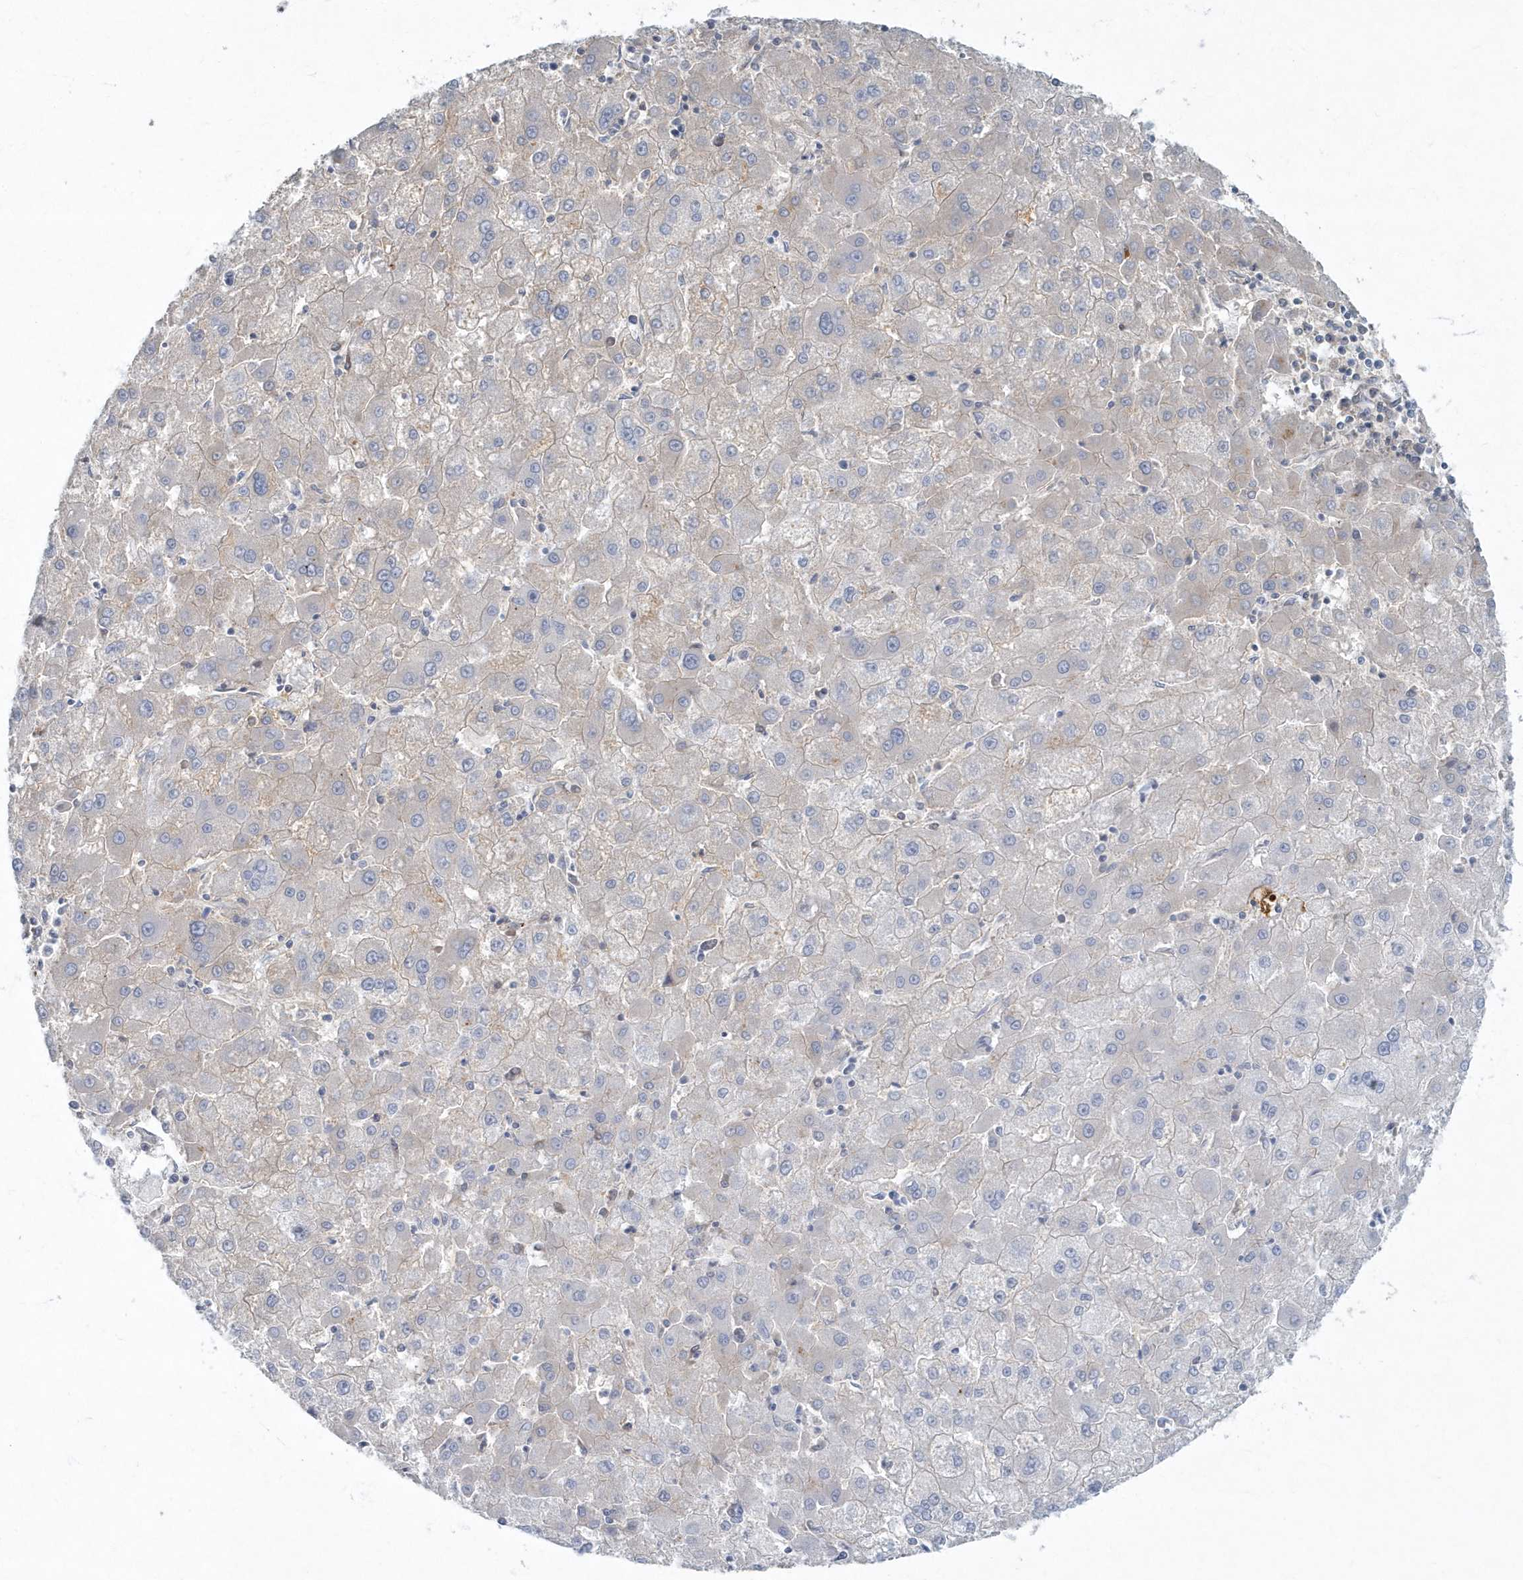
{"staining": {"intensity": "negative", "quantity": "none", "location": "none"}, "tissue": "liver cancer", "cell_type": "Tumor cells", "image_type": "cancer", "snomed": [{"axis": "morphology", "description": "Carcinoma, Hepatocellular, NOS"}, {"axis": "topography", "description": "Liver"}], "caption": "A micrograph of liver hepatocellular carcinoma stained for a protein exhibits no brown staining in tumor cells. The staining is performed using DAB brown chromogen with nuclei counter-stained in using hematoxylin.", "gene": "MYOT", "patient": {"sex": "male", "age": 72}}